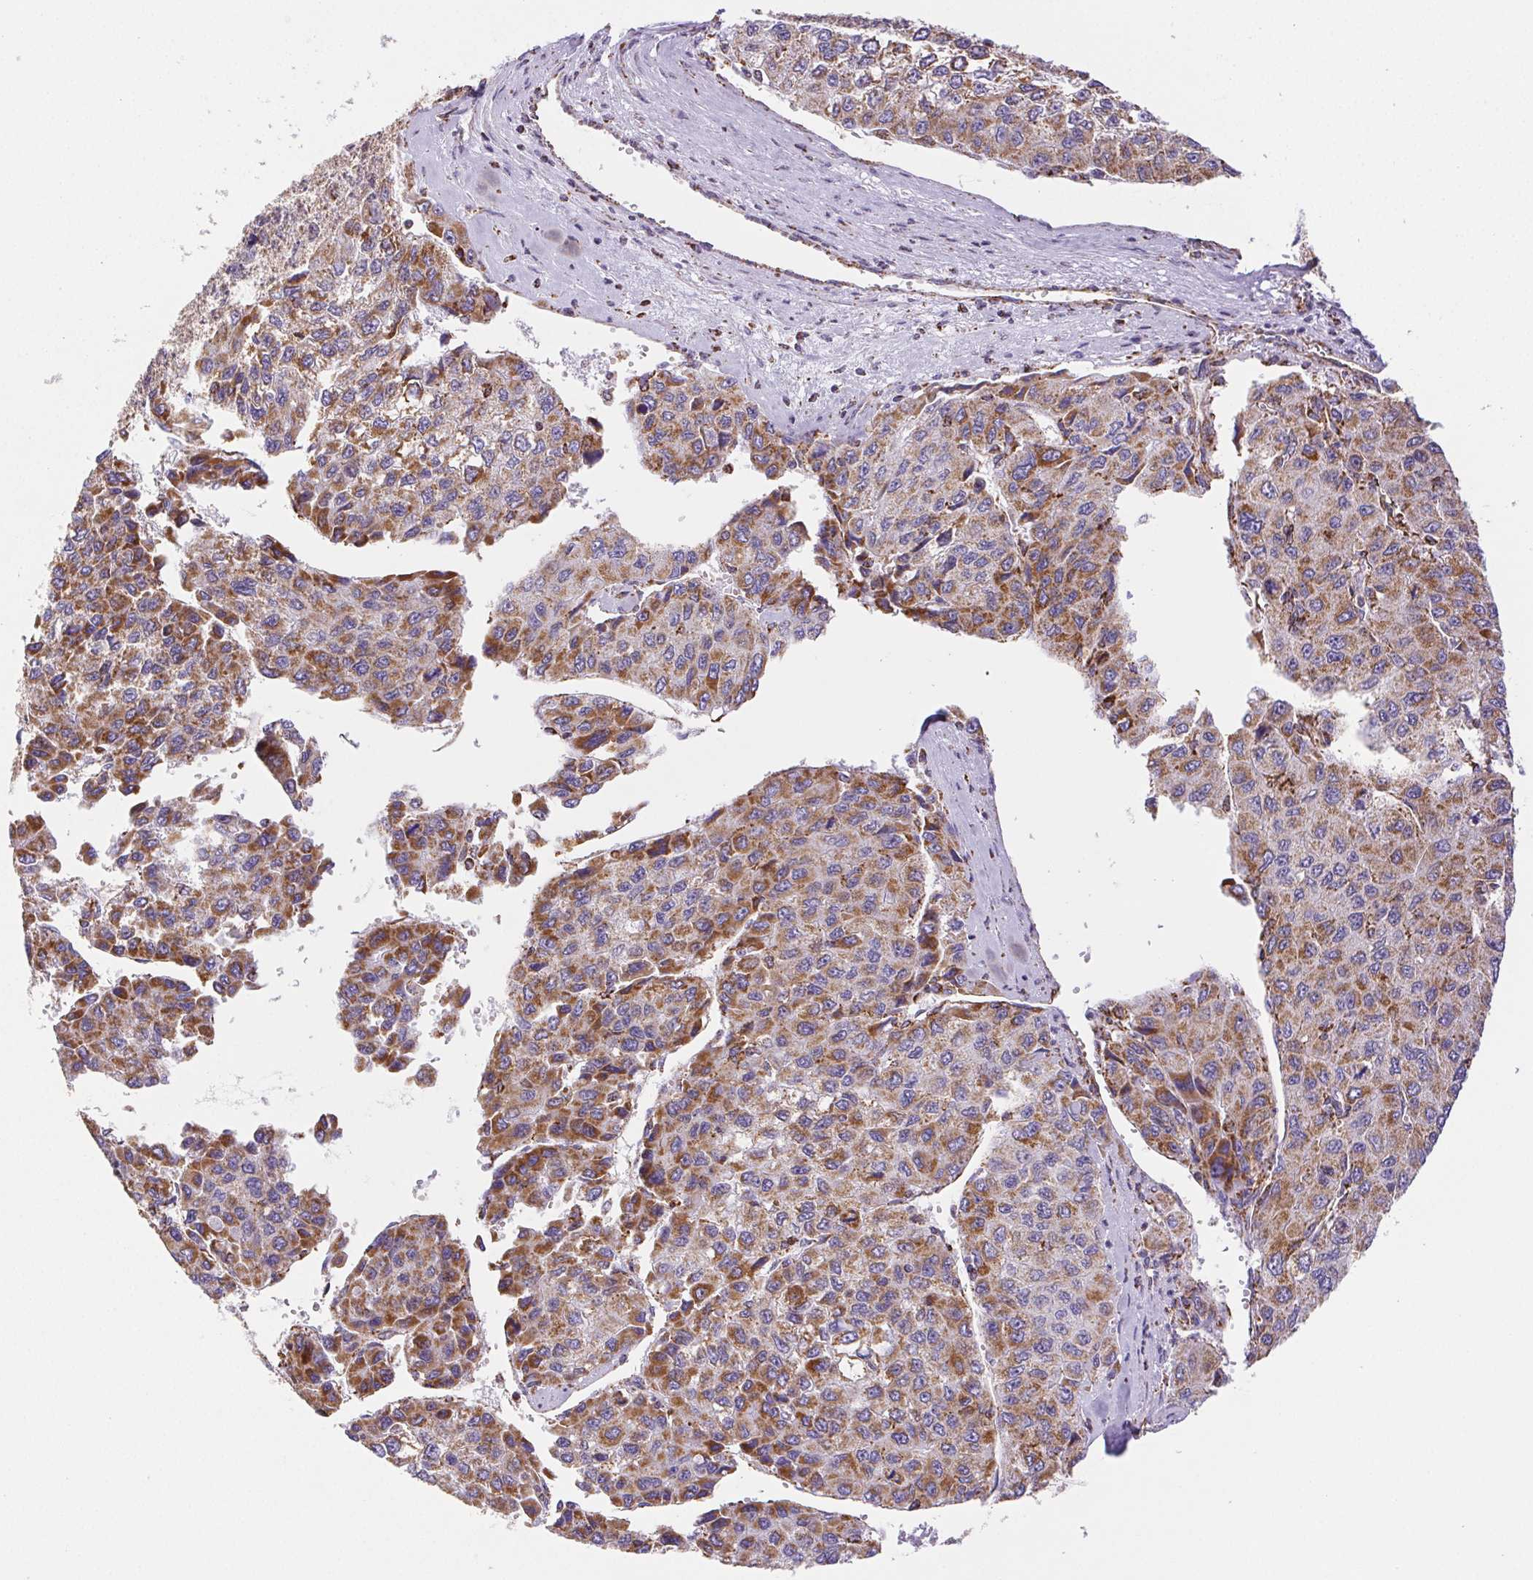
{"staining": {"intensity": "moderate", "quantity": "25%-75%", "location": "cytoplasmic/membranous"}, "tissue": "liver cancer", "cell_type": "Tumor cells", "image_type": "cancer", "snomed": [{"axis": "morphology", "description": "Carcinoma, Hepatocellular, NOS"}, {"axis": "topography", "description": "Liver"}], "caption": "A histopathology image of human hepatocellular carcinoma (liver) stained for a protein exhibits moderate cytoplasmic/membranous brown staining in tumor cells.", "gene": "NIPSNAP2", "patient": {"sex": "female", "age": 66}}